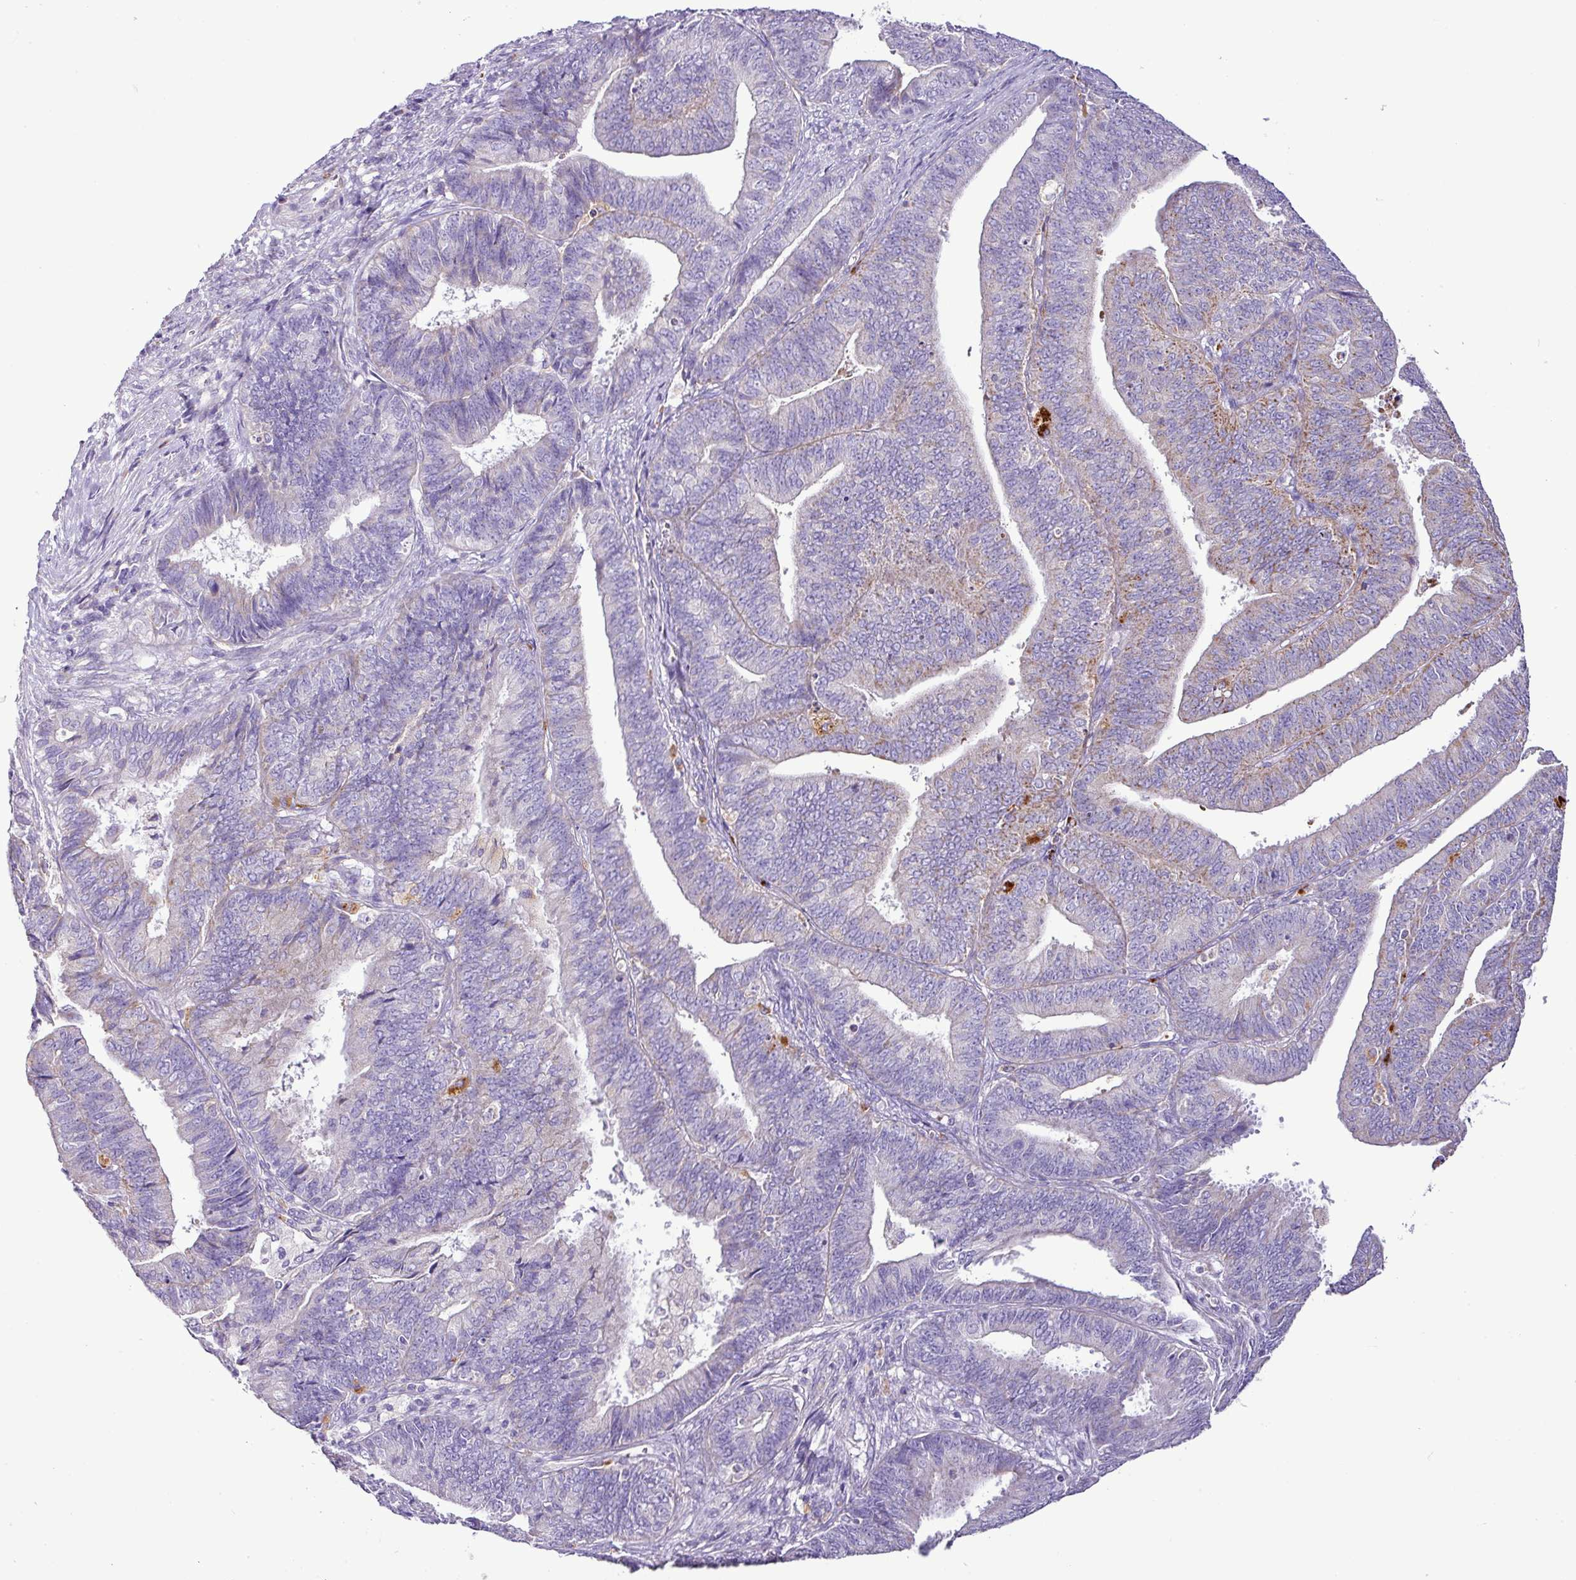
{"staining": {"intensity": "moderate", "quantity": "<25%", "location": "cytoplasmic/membranous"}, "tissue": "endometrial cancer", "cell_type": "Tumor cells", "image_type": "cancer", "snomed": [{"axis": "morphology", "description": "Adenocarcinoma, NOS"}, {"axis": "topography", "description": "Endometrium"}], "caption": "A low amount of moderate cytoplasmic/membranous expression is present in about <25% of tumor cells in endometrial adenocarcinoma tissue.", "gene": "PGAP4", "patient": {"sex": "female", "age": 73}}